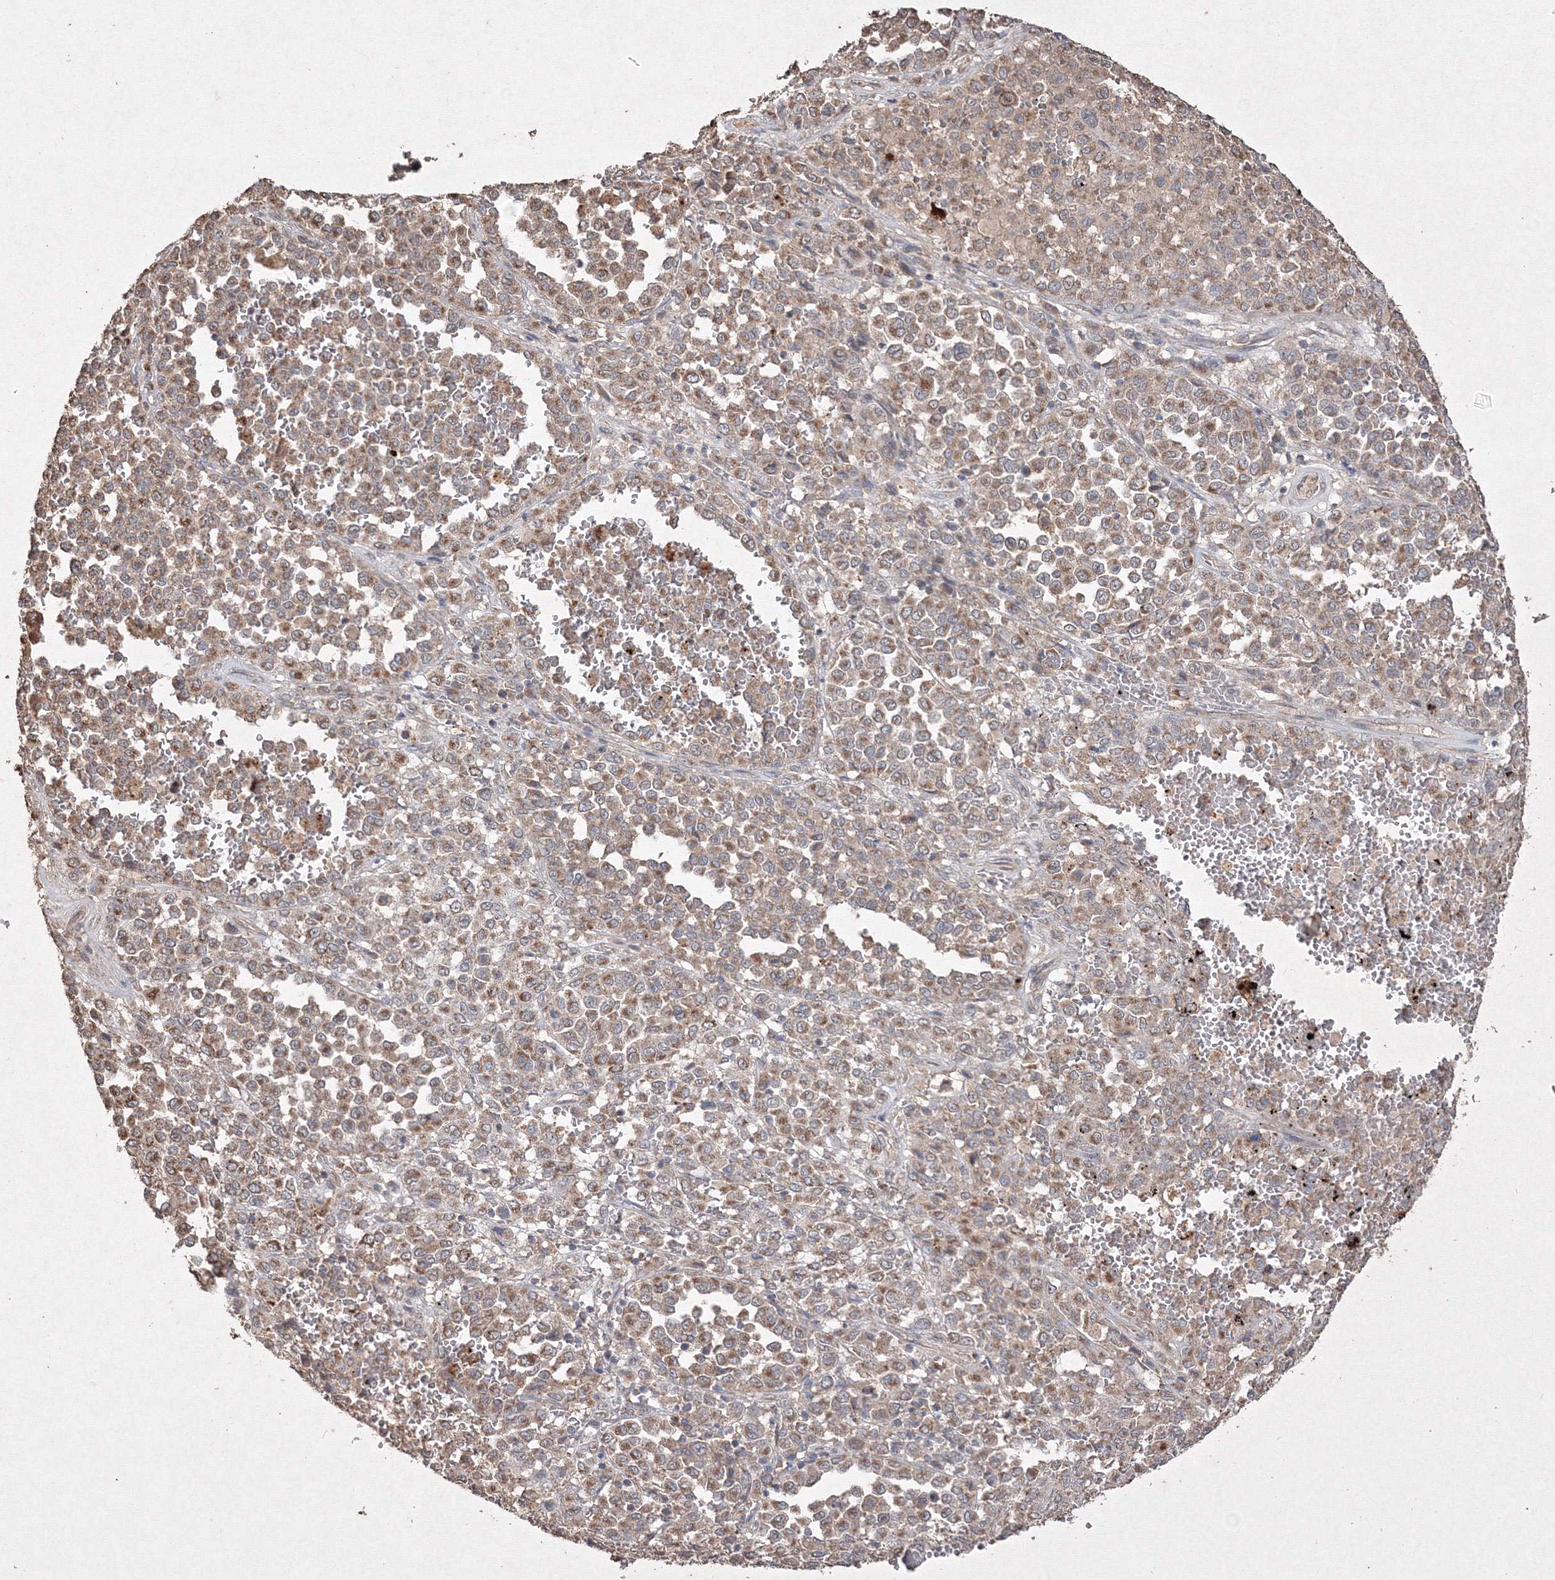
{"staining": {"intensity": "moderate", "quantity": ">75%", "location": "cytoplasmic/membranous"}, "tissue": "melanoma", "cell_type": "Tumor cells", "image_type": "cancer", "snomed": [{"axis": "morphology", "description": "Malignant melanoma, Metastatic site"}, {"axis": "topography", "description": "Pancreas"}], "caption": "The micrograph shows immunohistochemical staining of malignant melanoma (metastatic site). There is moderate cytoplasmic/membranous staining is seen in approximately >75% of tumor cells. (IHC, brightfield microscopy, high magnification).", "gene": "GRSF1", "patient": {"sex": "female", "age": 30}}